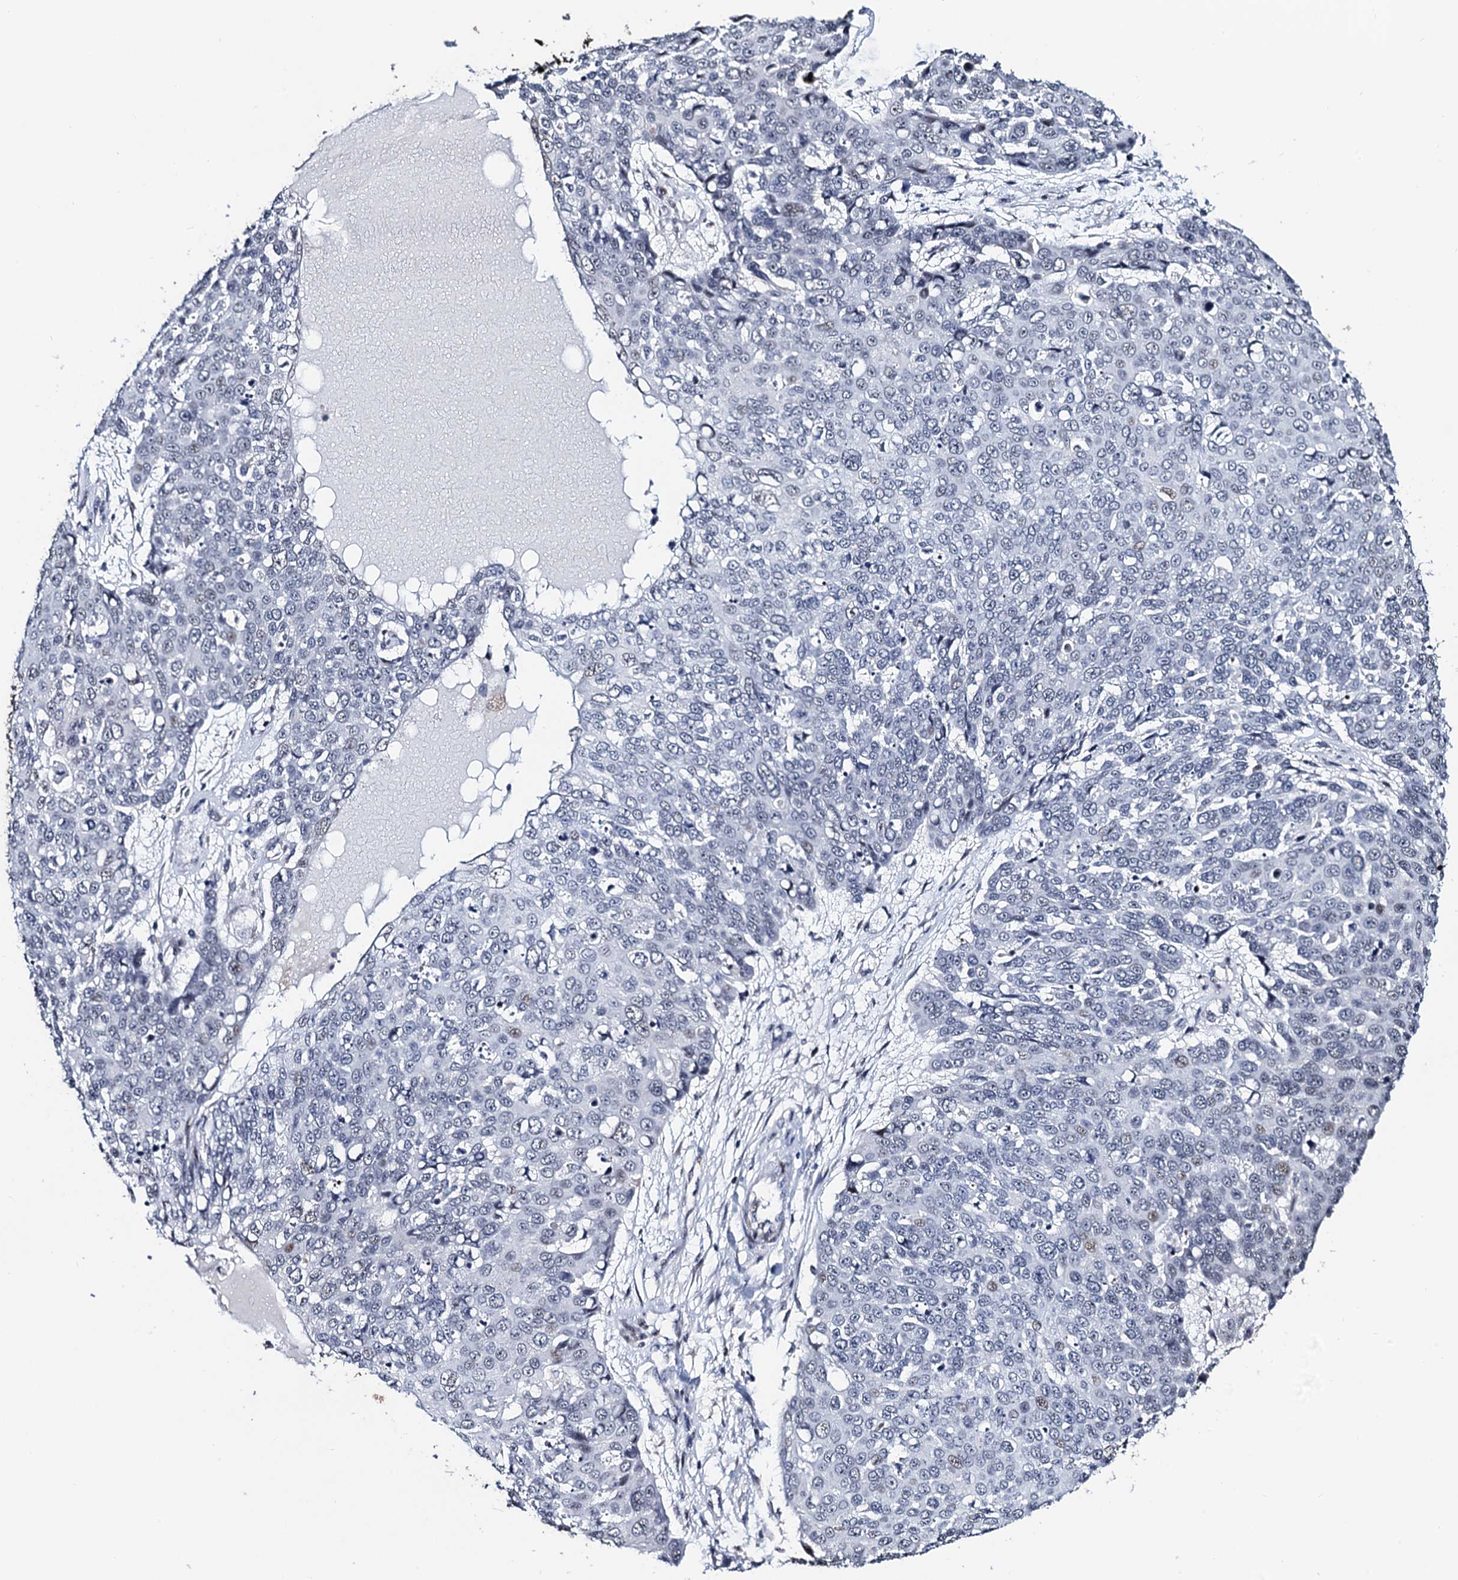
{"staining": {"intensity": "negative", "quantity": "none", "location": "none"}, "tissue": "skin cancer", "cell_type": "Tumor cells", "image_type": "cancer", "snomed": [{"axis": "morphology", "description": "Squamous cell carcinoma, NOS"}, {"axis": "topography", "description": "Skin"}], "caption": "Skin cancer (squamous cell carcinoma) was stained to show a protein in brown. There is no significant expression in tumor cells.", "gene": "FAM222A", "patient": {"sex": "male", "age": 71}}